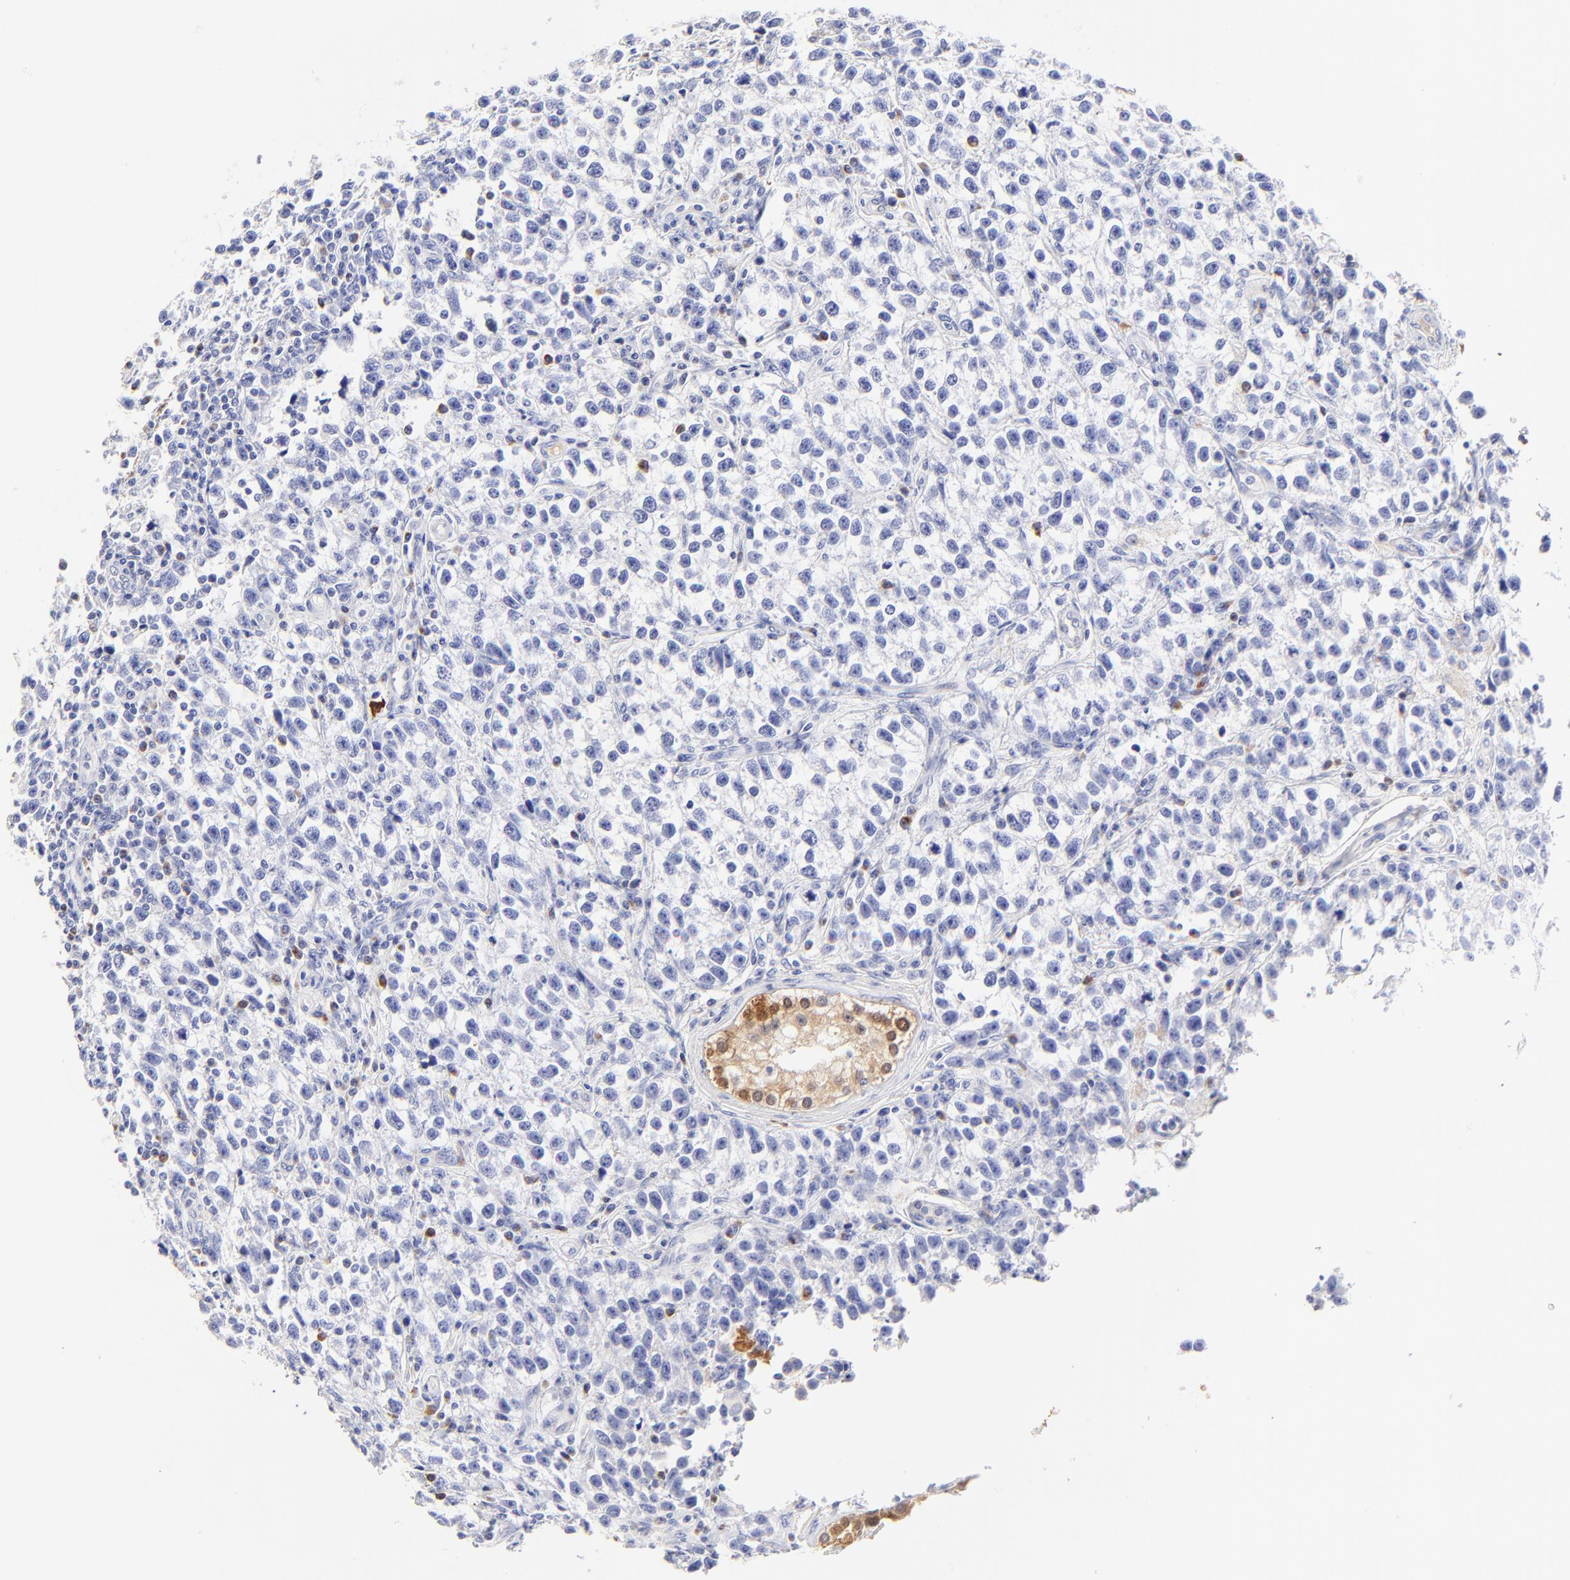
{"staining": {"intensity": "moderate", "quantity": "<25%", "location": "cytoplasmic/membranous,nuclear"}, "tissue": "testis cancer", "cell_type": "Tumor cells", "image_type": "cancer", "snomed": [{"axis": "morphology", "description": "Seminoma, NOS"}, {"axis": "topography", "description": "Testis"}], "caption": "A low amount of moderate cytoplasmic/membranous and nuclear expression is present in approximately <25% of tumor cells in seminoma (testis) tissue.", "gene": "ASB9", "patient": {"sex": "male", "age": 38}}